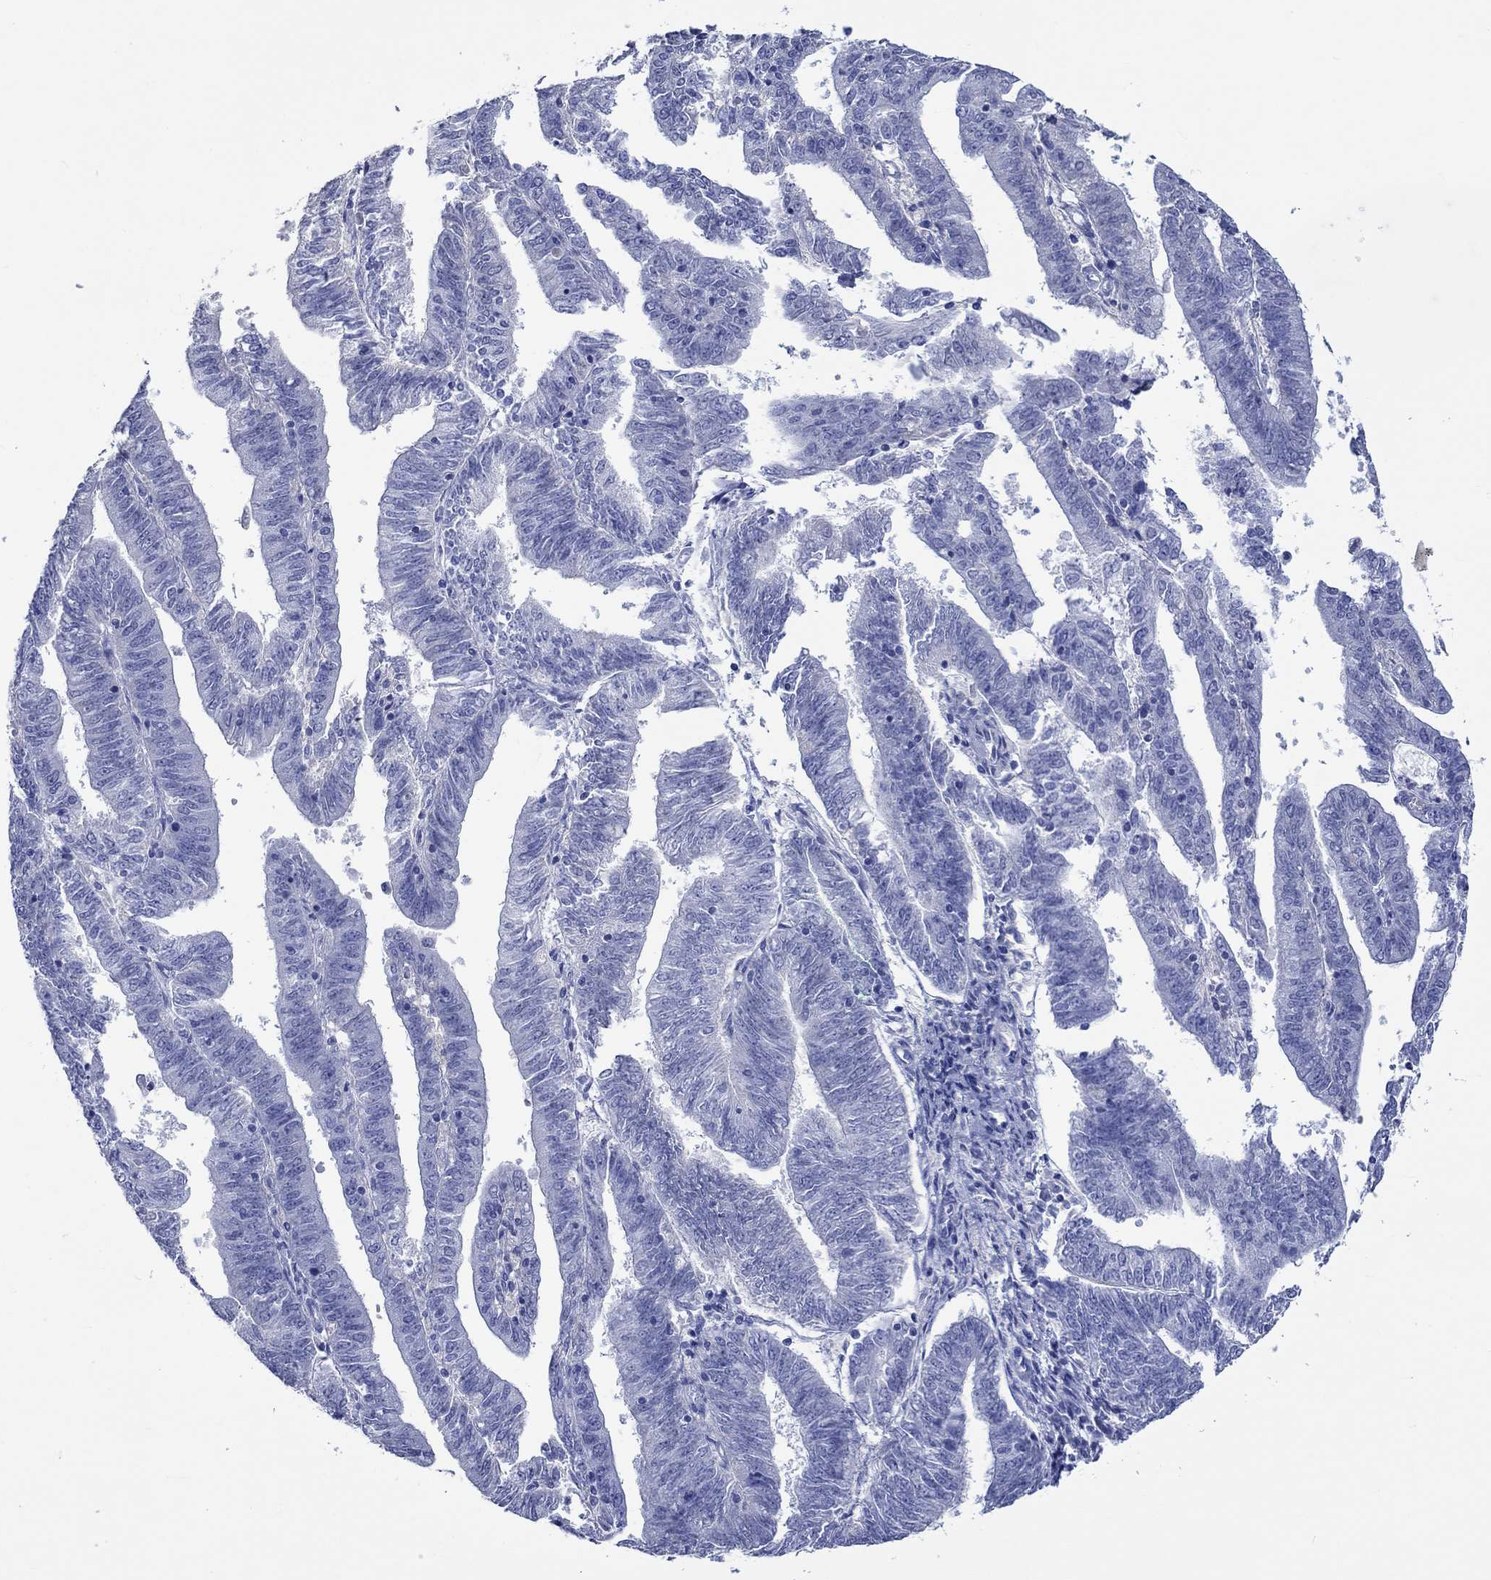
{"staining": {"intensity": "negative", "quantity": "none", "location": "none"}, "tissue": "endometrial cancer", "cell_type": "Tumor cells", "image_type": "cancer", "snomed": [{"axis": "morphology", "description": "Adenocarcinoma, NOS"}, {"axis": "topography", "description": "Endometrium"}], "caption": "Immunohistochemical staining of endometrial adenocarcinoma reveals no significant expression in tumor cells. (DAB immunohistochemistry (IHC) with hematoxylin counter stain).", "gene": "KLHL35", "patient": {"sex": "female", "age": 82}}